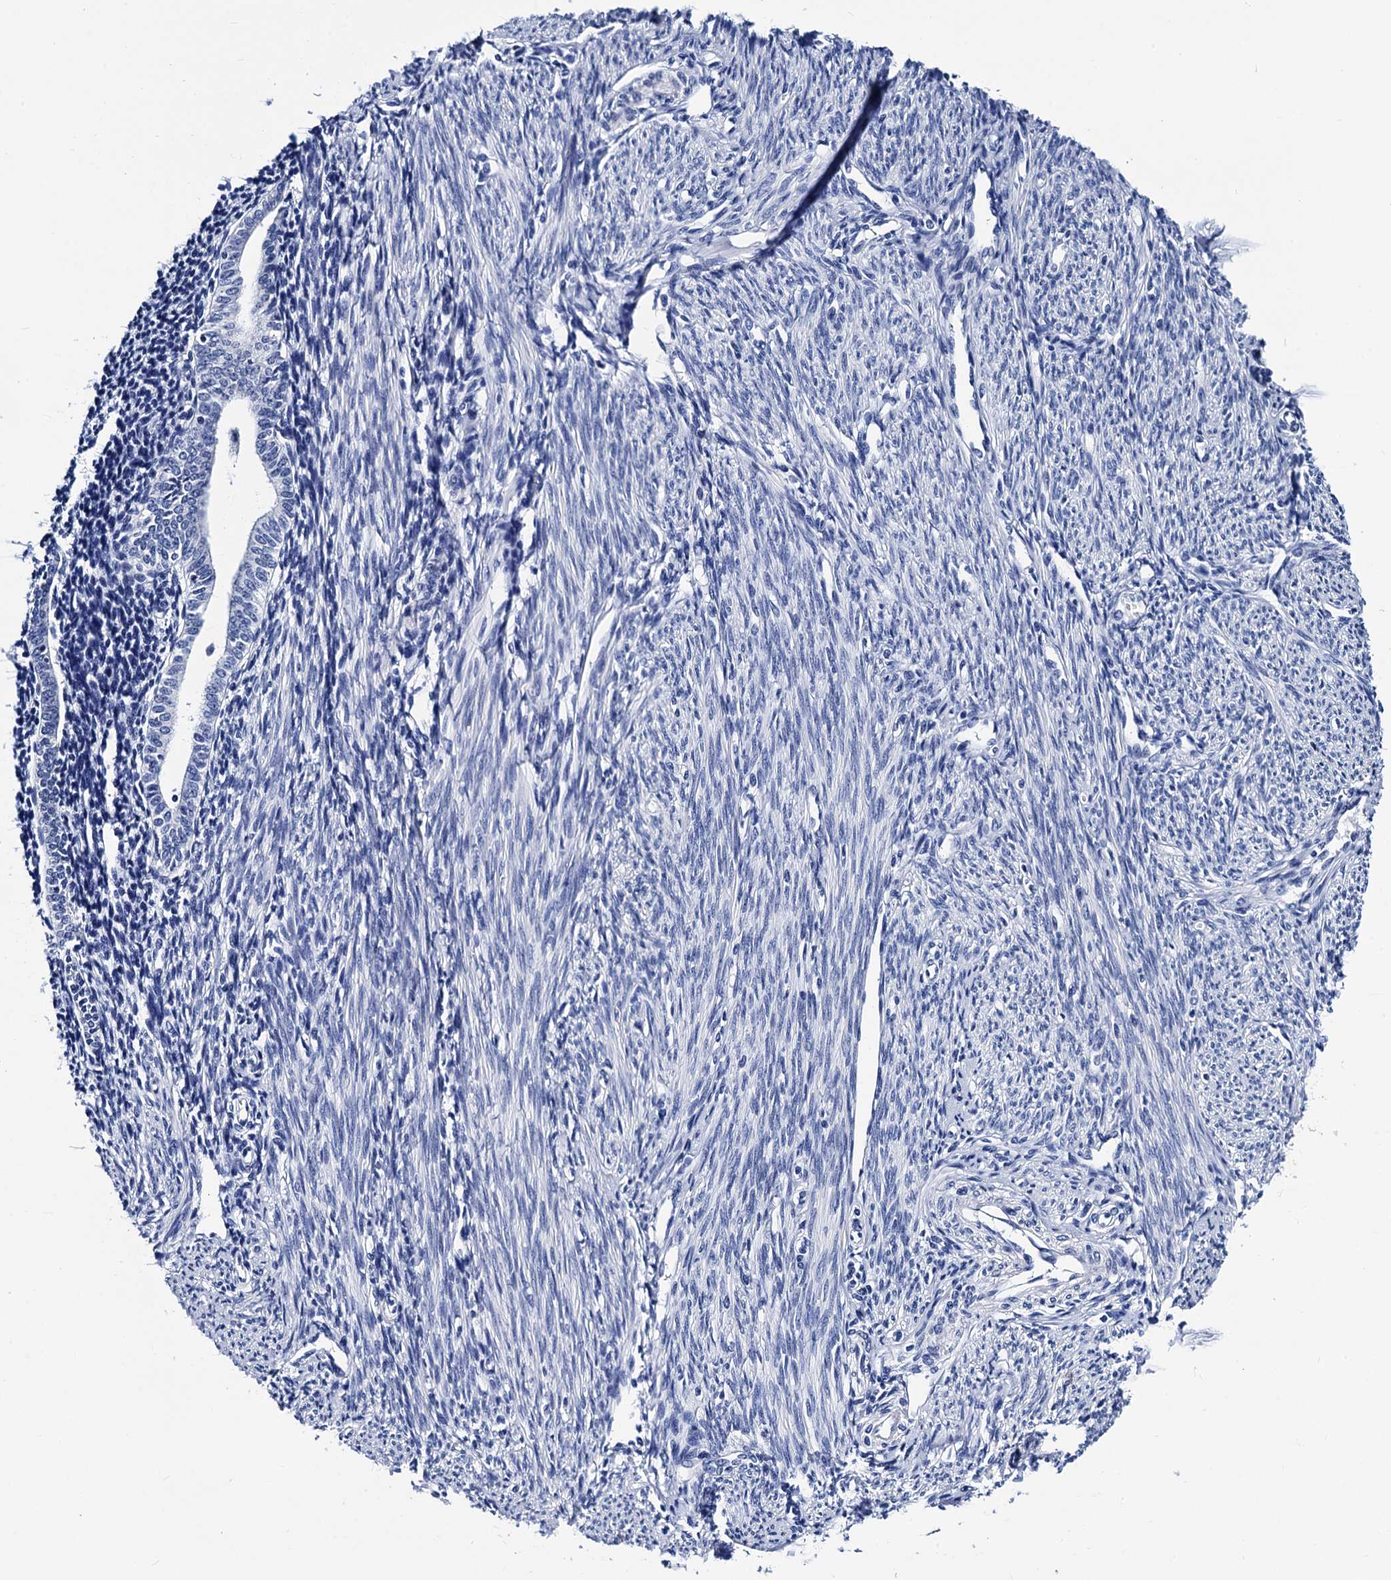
{"staining": {"intensity": "negative", "quantity": "none", "location": "none"}, "tissue": "endometrium", "cell_type": "Cells in endometrial stroma", "image_type": "normal", "snomed": [{"axis": "morphology", "description": "Normal tissue, NOS"}, {"axis": "topography", "description": "Endometrium"}], "caption": "A micrograph of human endometrium is negative for staining in cells in endometrial stroma. The staining is performed using DAB brown chromogen with nuclei counter-stained in using hematoxylin.", "gene": "LRRC30", "patient": {"sex": "female", "age": 56}}